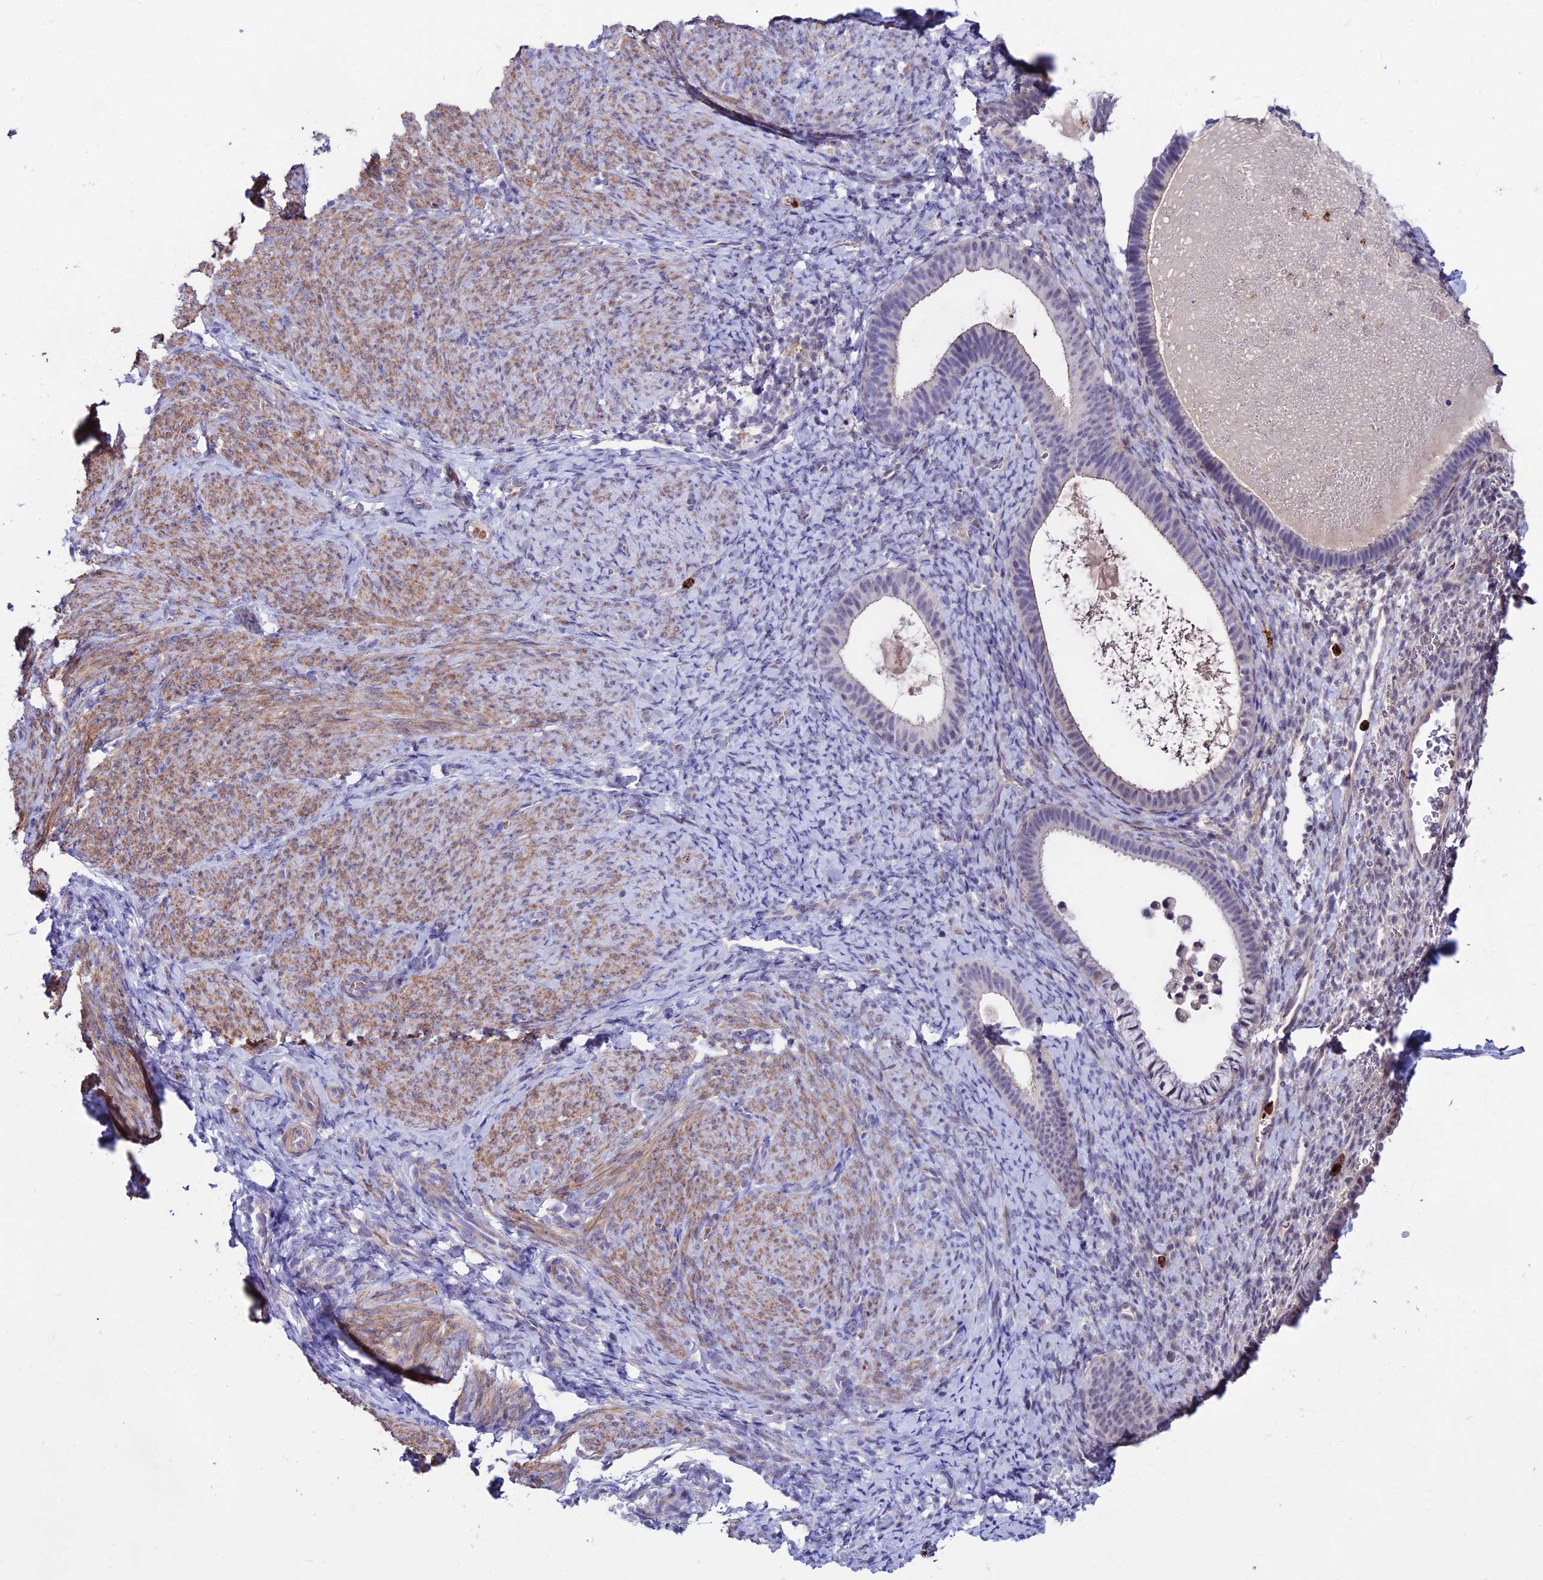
{"staining": {"intensity": "negative", "quantity": "none", "location": "none"}, "tissue": "endometrium", "cell_type": "Cells in endometrial stroma", "image_type": "normal", "snomed": [{"axis": "morphology", "description": "Normal tissue, NOS"}, {"axis": "topography", "description": "Endometrium"}], "caption": "Cells in endometrial stroma are negative for protein expression in unremarkable human endometrium.", "gene": "COL6A6", "patient": {"sex": "female", "age": 65}}